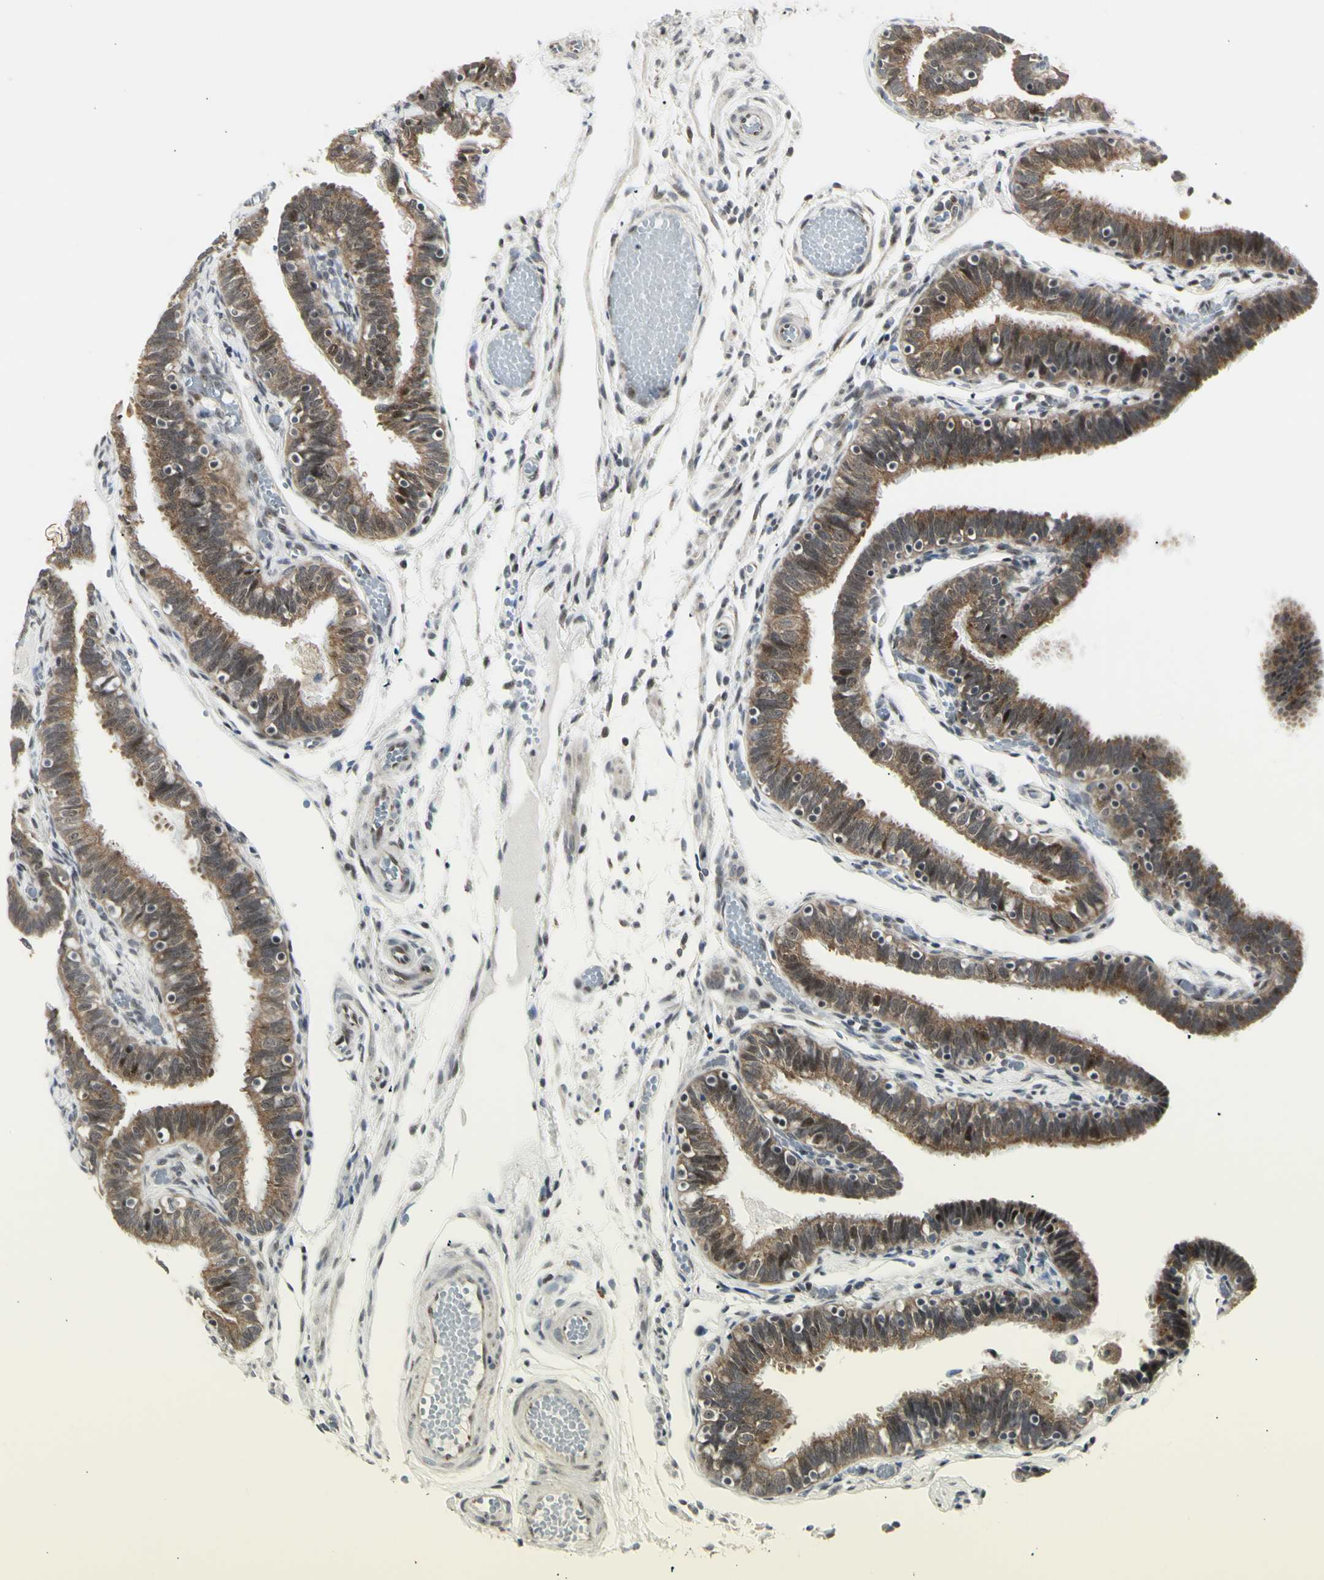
{"staining": {"intensity": "moderate", "quantity": "25%-75%", "location": "cytoplasmic/membranous,nuclear"}, "tissue": "fallopian tube", "cell_type": "Glandular cells", "image_type": "normal", "snomed": [{"axis": "morphology", "description": "Normal tissue, NOS"}, {"axis": "topography", "description": "Fallopian tube"}], "caption": "The histopathology image shows staining of normal fallopian tube, revealing moderate cytoplasmic/membranous,nuclear protein expression (brown color) within glandular cells.", "gene": "DHRS7B", "patient": {"sex": "female", "age": 46}}